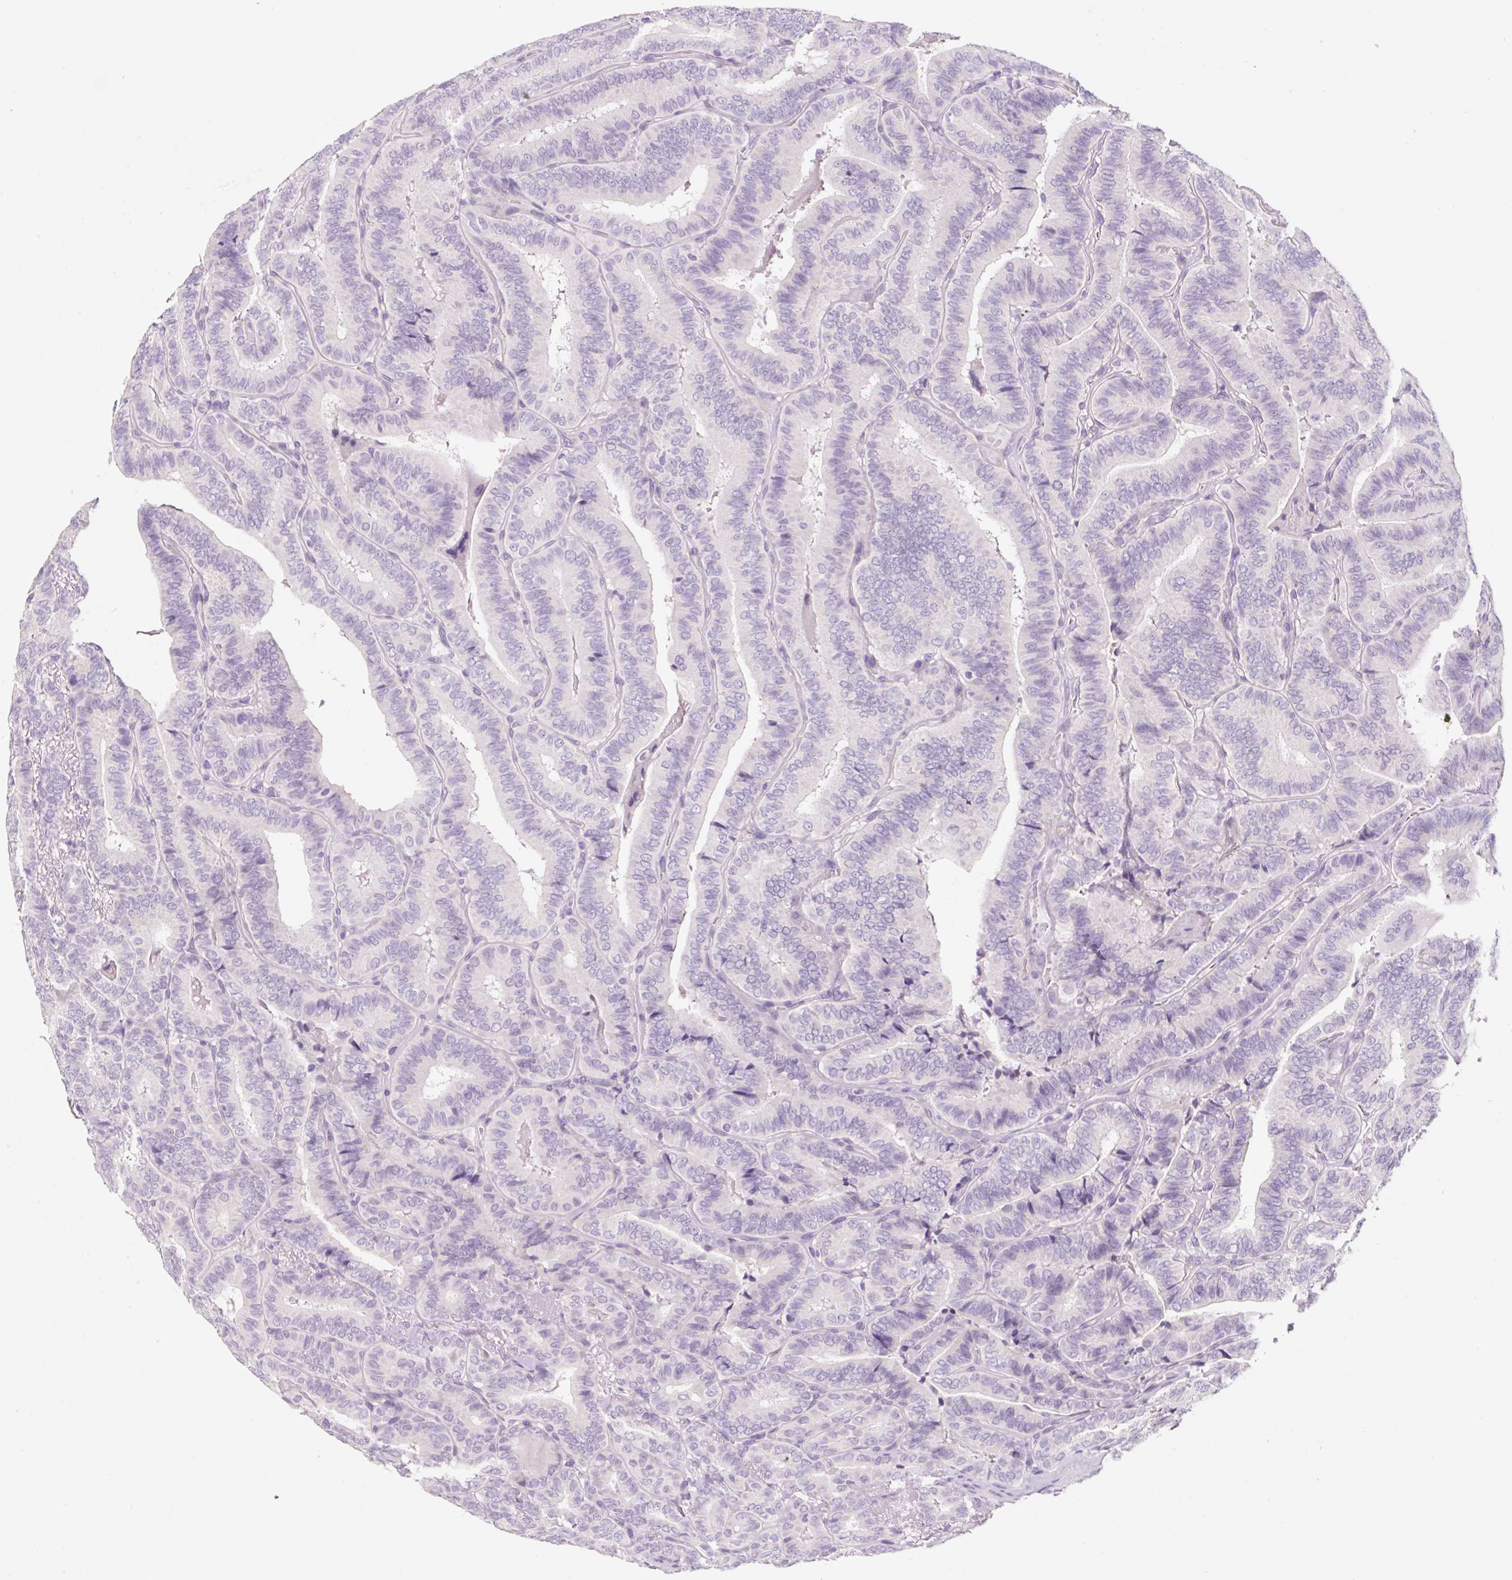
{"staining": {"intensity": "negative", "quantity": "none", "location": "none"}, "tissue": "thyroid cancer", "cell_type": "Tumor cells", "image_type": "cancer", "snomed": [{"axis": "morphology", "description": "Papillary adenocarcinoma, NOS"}, {"axis": "topography", "description": "Thyroid gland"}], "caption": "This is an immunohistochemistry (IHC) histopathology image of human thyroid cancer. There is no positivity in tumor cells.", "gene": "SYP", "patient": {"sex": "male", "age": 61}}